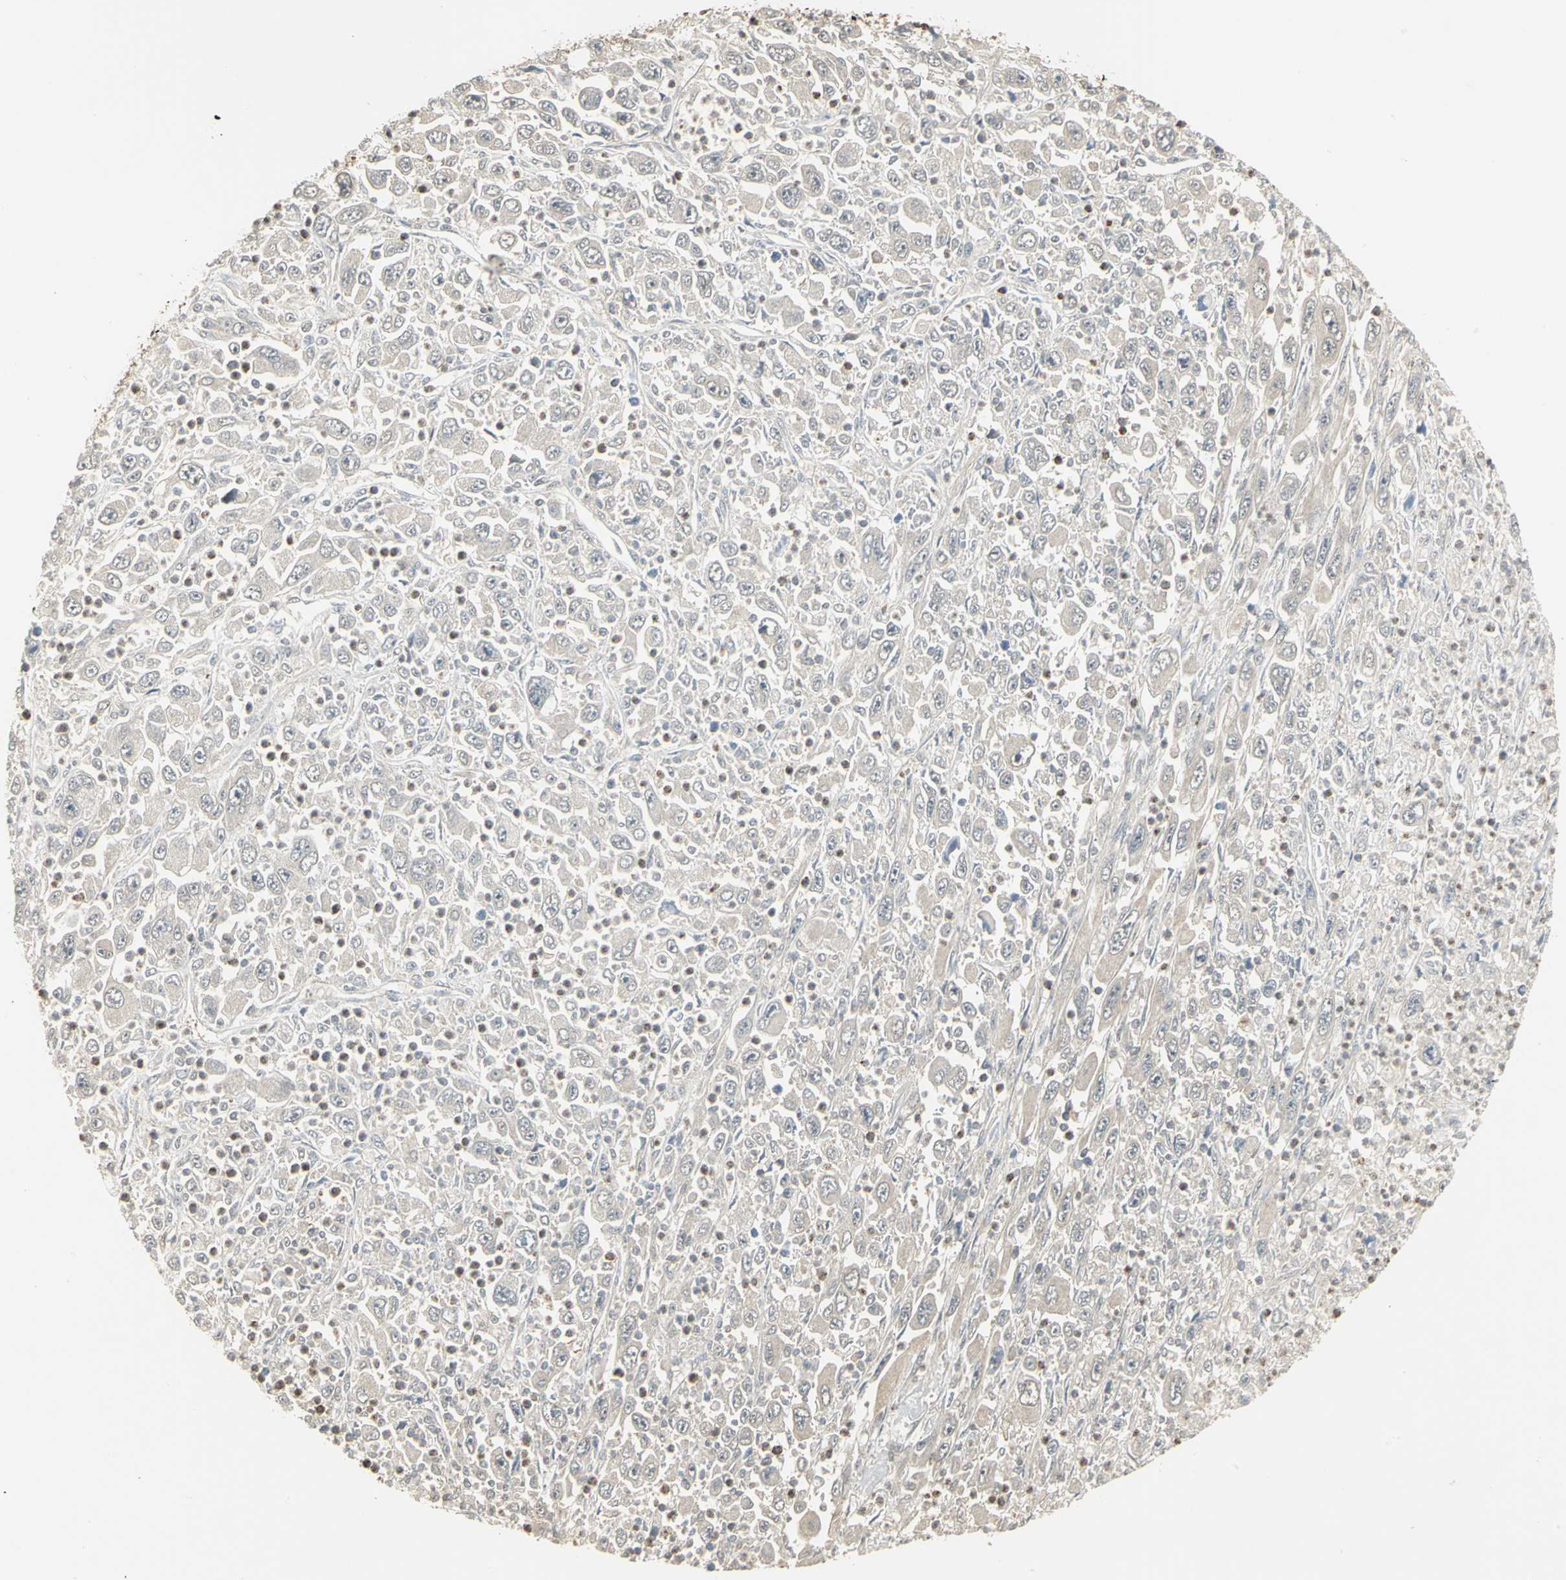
{"staining": {"intensity": "weak", "quantity": ">75%", "location": "cytoplasmic/membranous"}, "tissue": "melanoma", "cell_type": "Tumor cells", "image_type": "cancer", "snomed": [{"axis": "morphology", "description": "Malignant melanoma, Metastatic site"}, {"axis": "topography", "description": "Skin"}], "caption": "A micrograph showing weak cytoplasmic/membranous positivity in approximately >75% of tumor cells in malignant melanoma (metastatic site), as visualized by brown immunohistochemical staining.", "gene": "PARK7", "patient": {"sex": "female", "age": 56}}